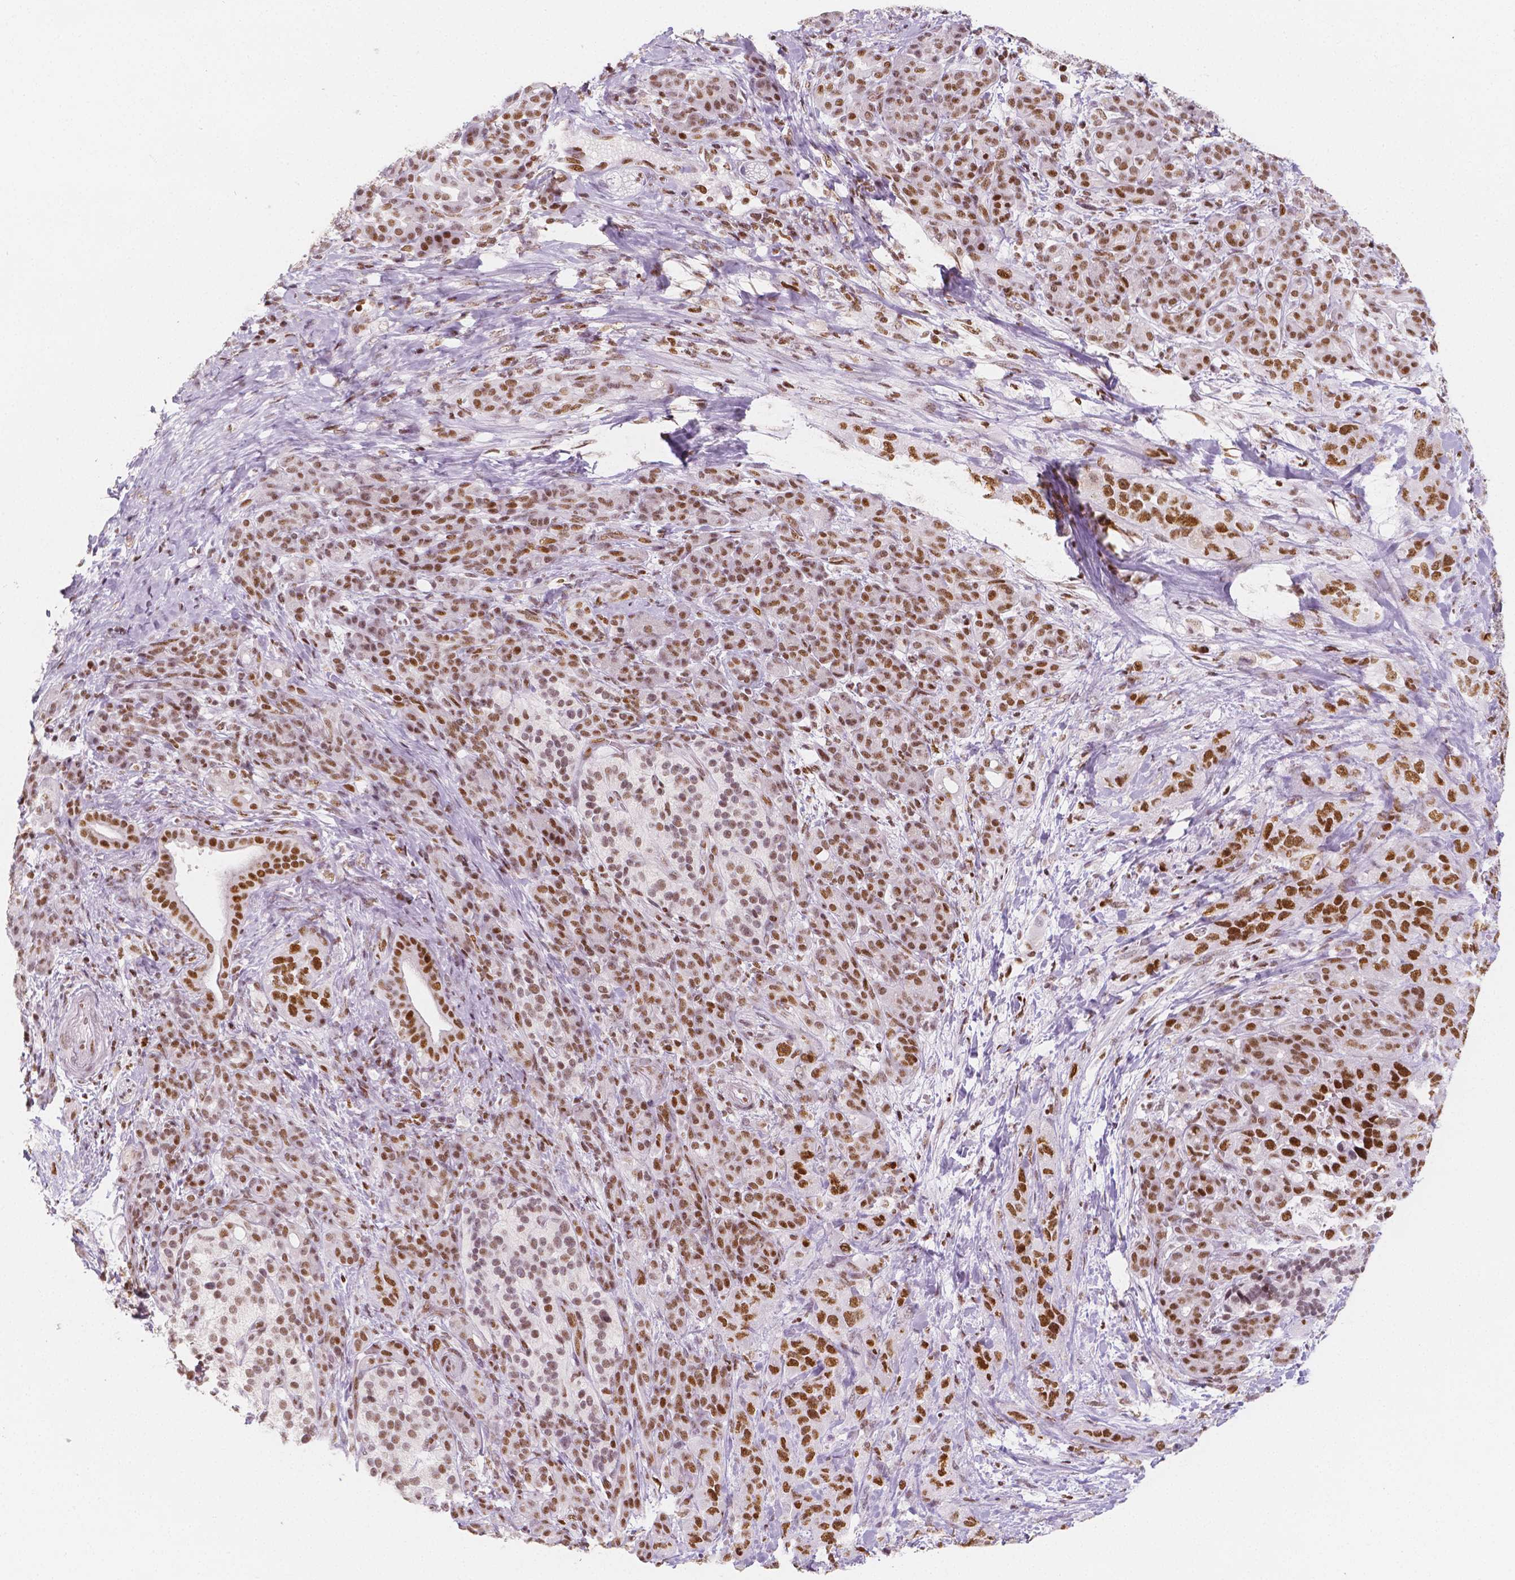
{"staining": {"intensity": "strong", "quantity": ">75%", "location": "nuclear"}, "tissue": "pancreatic cancer", "cell_type": "Tumor cells", "image_type": "cancer", "snomed": [{"axis": "morphology", "description": "Adenocarcinoma, NOS"}, {"axis": "topography", "description": "Pancreas"}], "caption": "Protein expression analysis of human pancreatic adenocarcinoma reveals strong nuclear positivity in about >75% of tumor cells.", "gene": "HDAC1", "patient": {"sex": "male", "age": 44}}